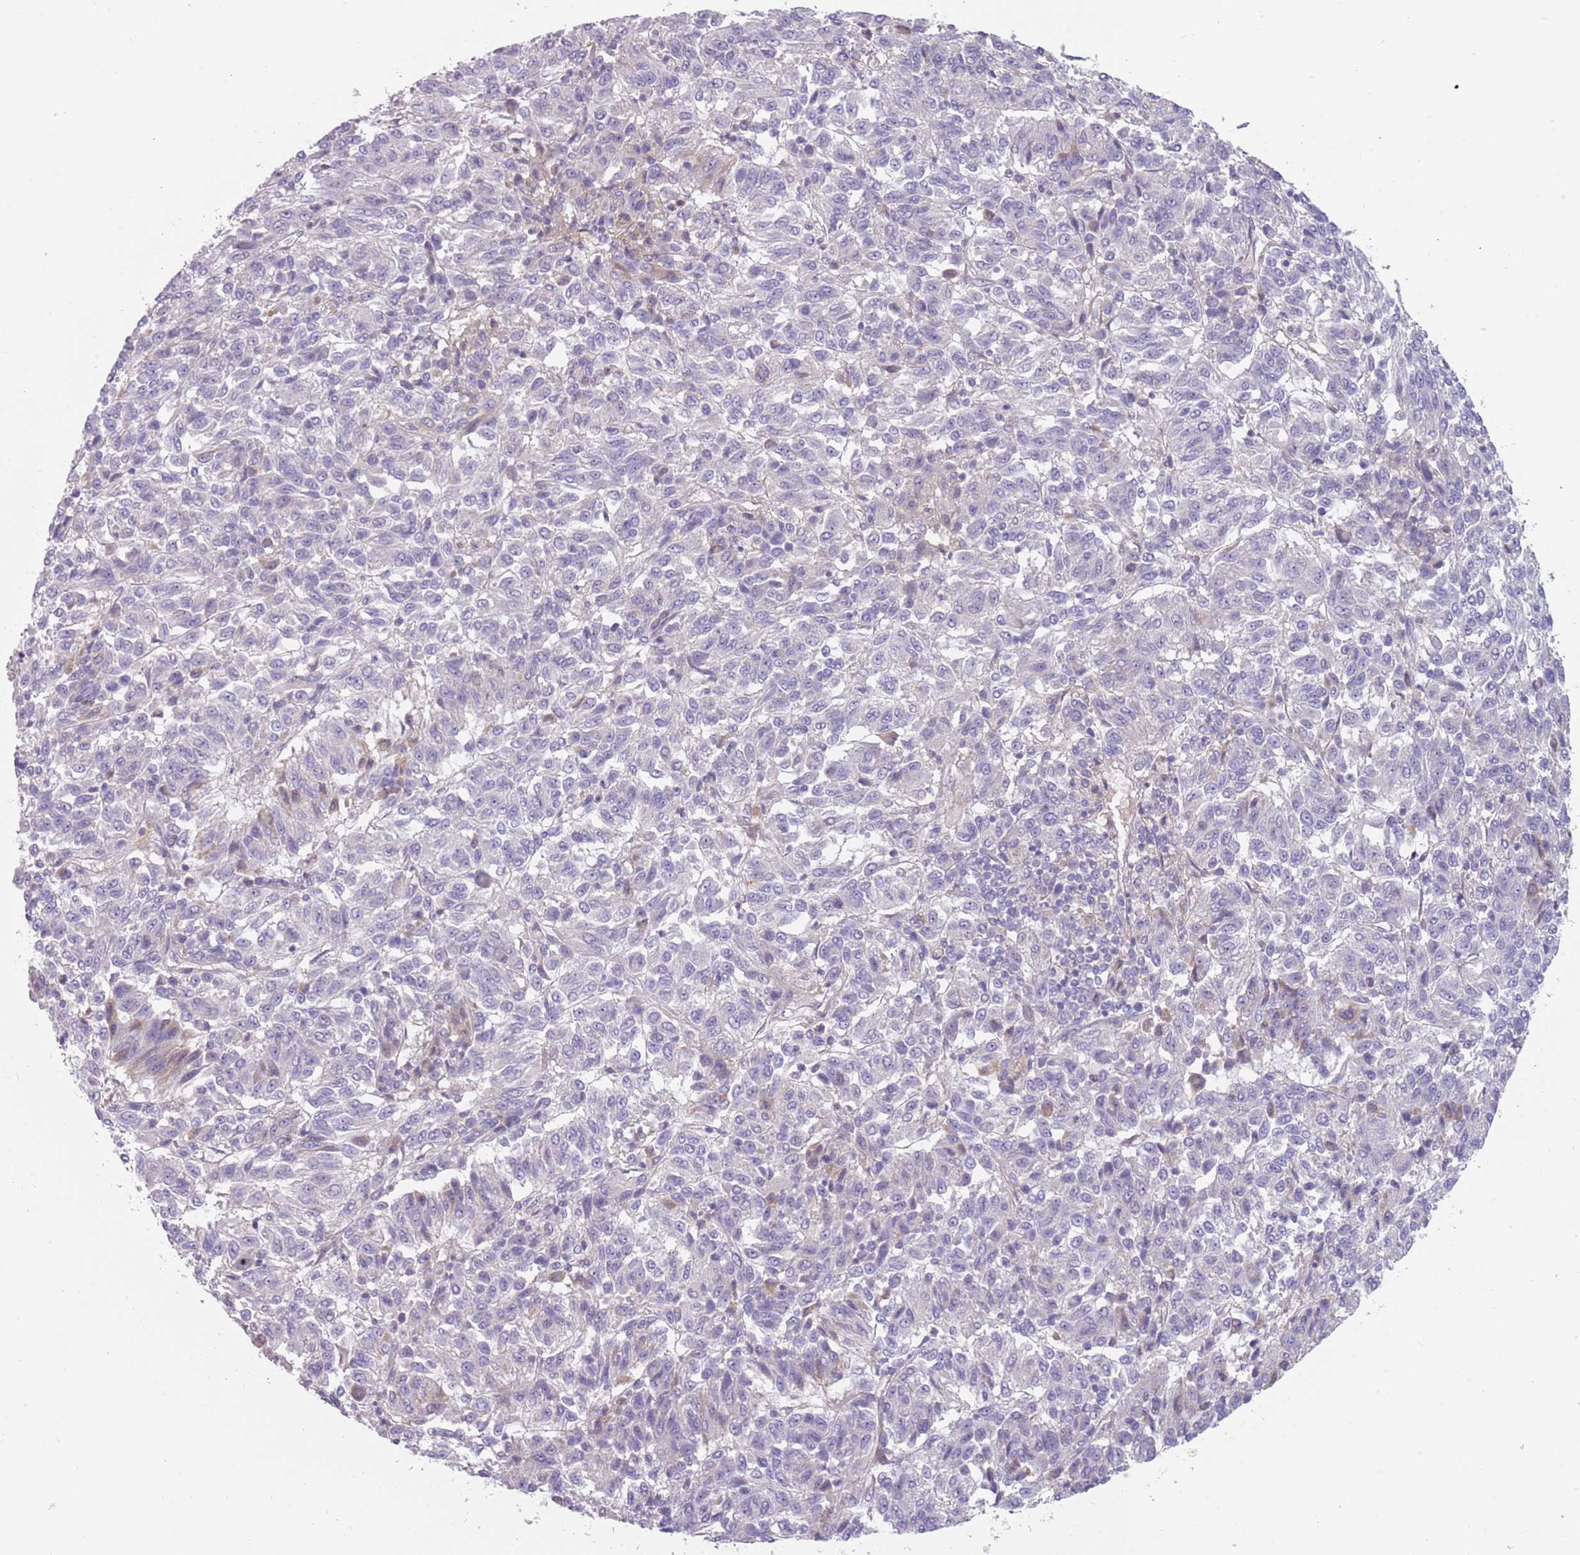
{"staining": {"intensity": "negative", "quantity": "none", "location": "none"}, "tissue": "melanoma", "cell_type": "Tumor cells", "image_type": "cancer", "snomed": [{"axis": "morphology", "description": "Malignant melanoma, Metastatic site"}, {"axis": "topography", "description": "Lung"}], "caption": "Malignant melanoma (metastatic site) stained for a protein using IHC displays no positivity tumor cells.", "gene": "DDX4", "patient": {"sex": "male", "age": 64}}